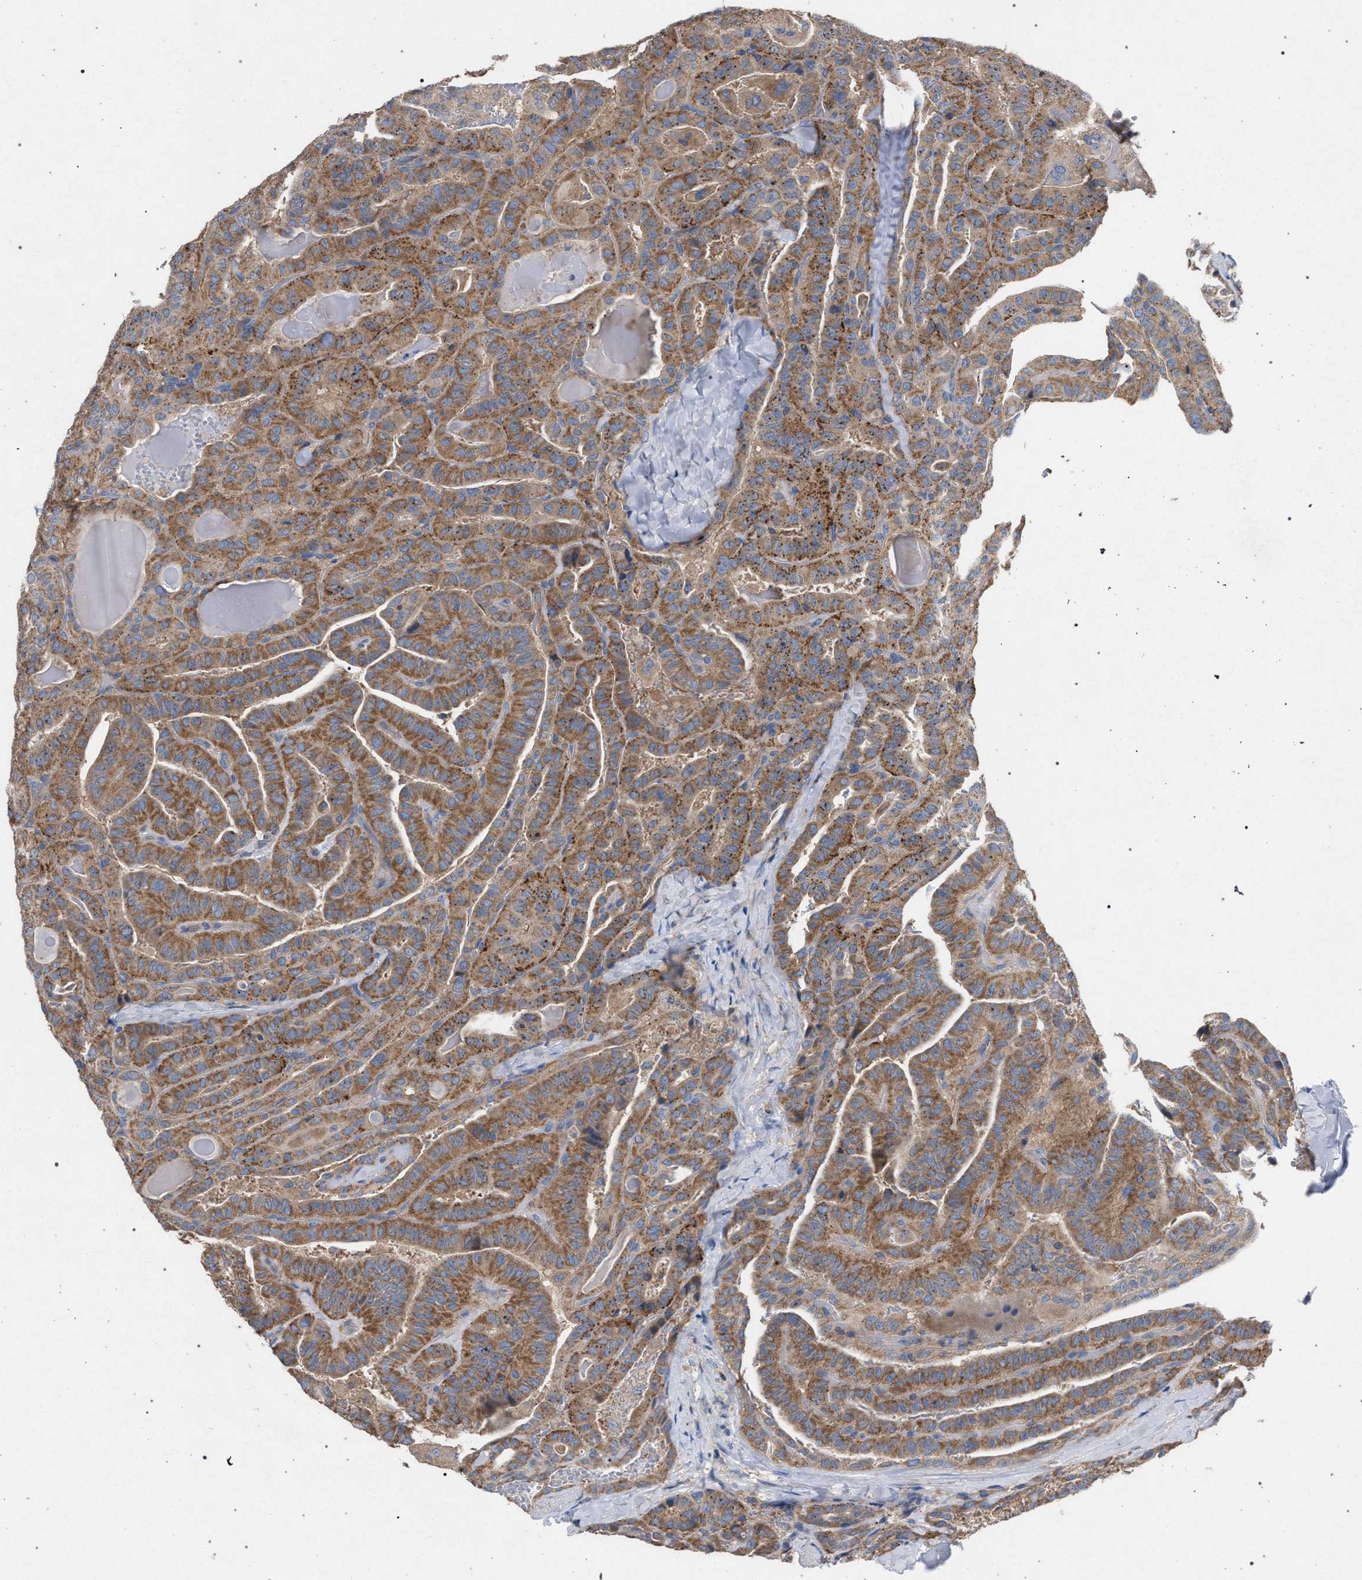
{"staining": {"intensity": "moderate", "quantity": ">75%", "location": "cytoplasmic/membranous"}, "tissue": "thyroid cancer", "cell_type": "Tumor cells", "image_type": "cancer", "snomed": [{"axis": "morphology", "description": "Papillary adenocarcinoma, NOS"}, {"axis": "topography", "description": "Thyroid gland"}], "caption": "Tumor cells demonstrate medium levels of moderate cytoplasmic/membranous positivity in approximately >75% of cells in thyroid cancer (papillary adenocarcinoma).", "gene": "VPS13A", "patient": {"sex": "male", "age": 77}}